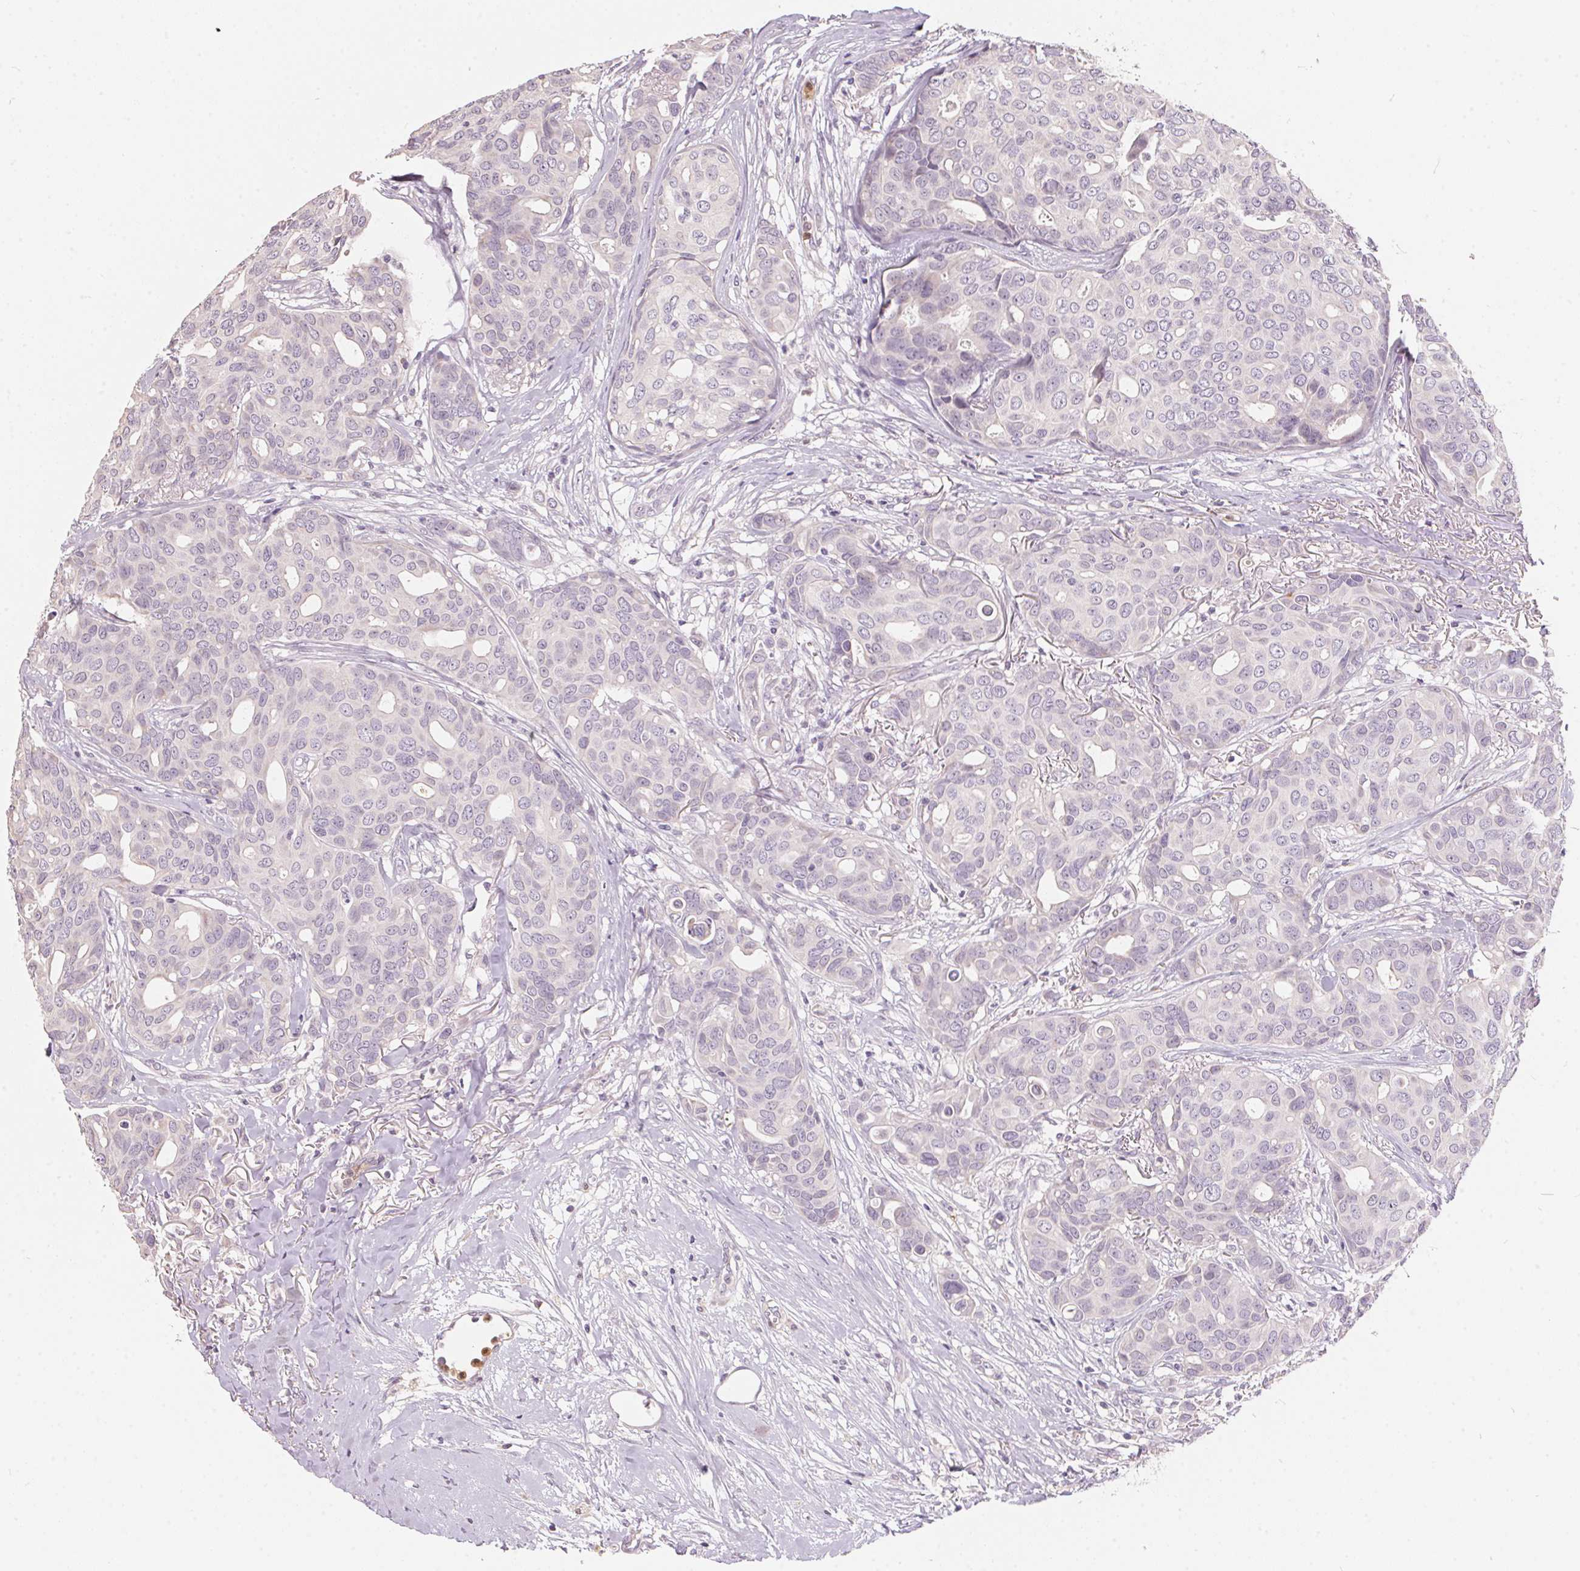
{"staining": {"intensity": "negative", "quantity": "none", "location": "none"}, "tissue": "breast cancer", "cell_type": "Tumor cells", "image_type": "cancer", "snomed": [{"axis": "morphology", "description": "Duct carcinoma"}, {"axis": "topography", "description": "Breast"}], "caption": "An image of human breast intraductal carcinoma is negative for staining in tumor cells. (DAB immunohistochemistry with hematoxylin counter stain).", "gene": "SERPINB1", "patient": {"sex": "female", "age": 54}}